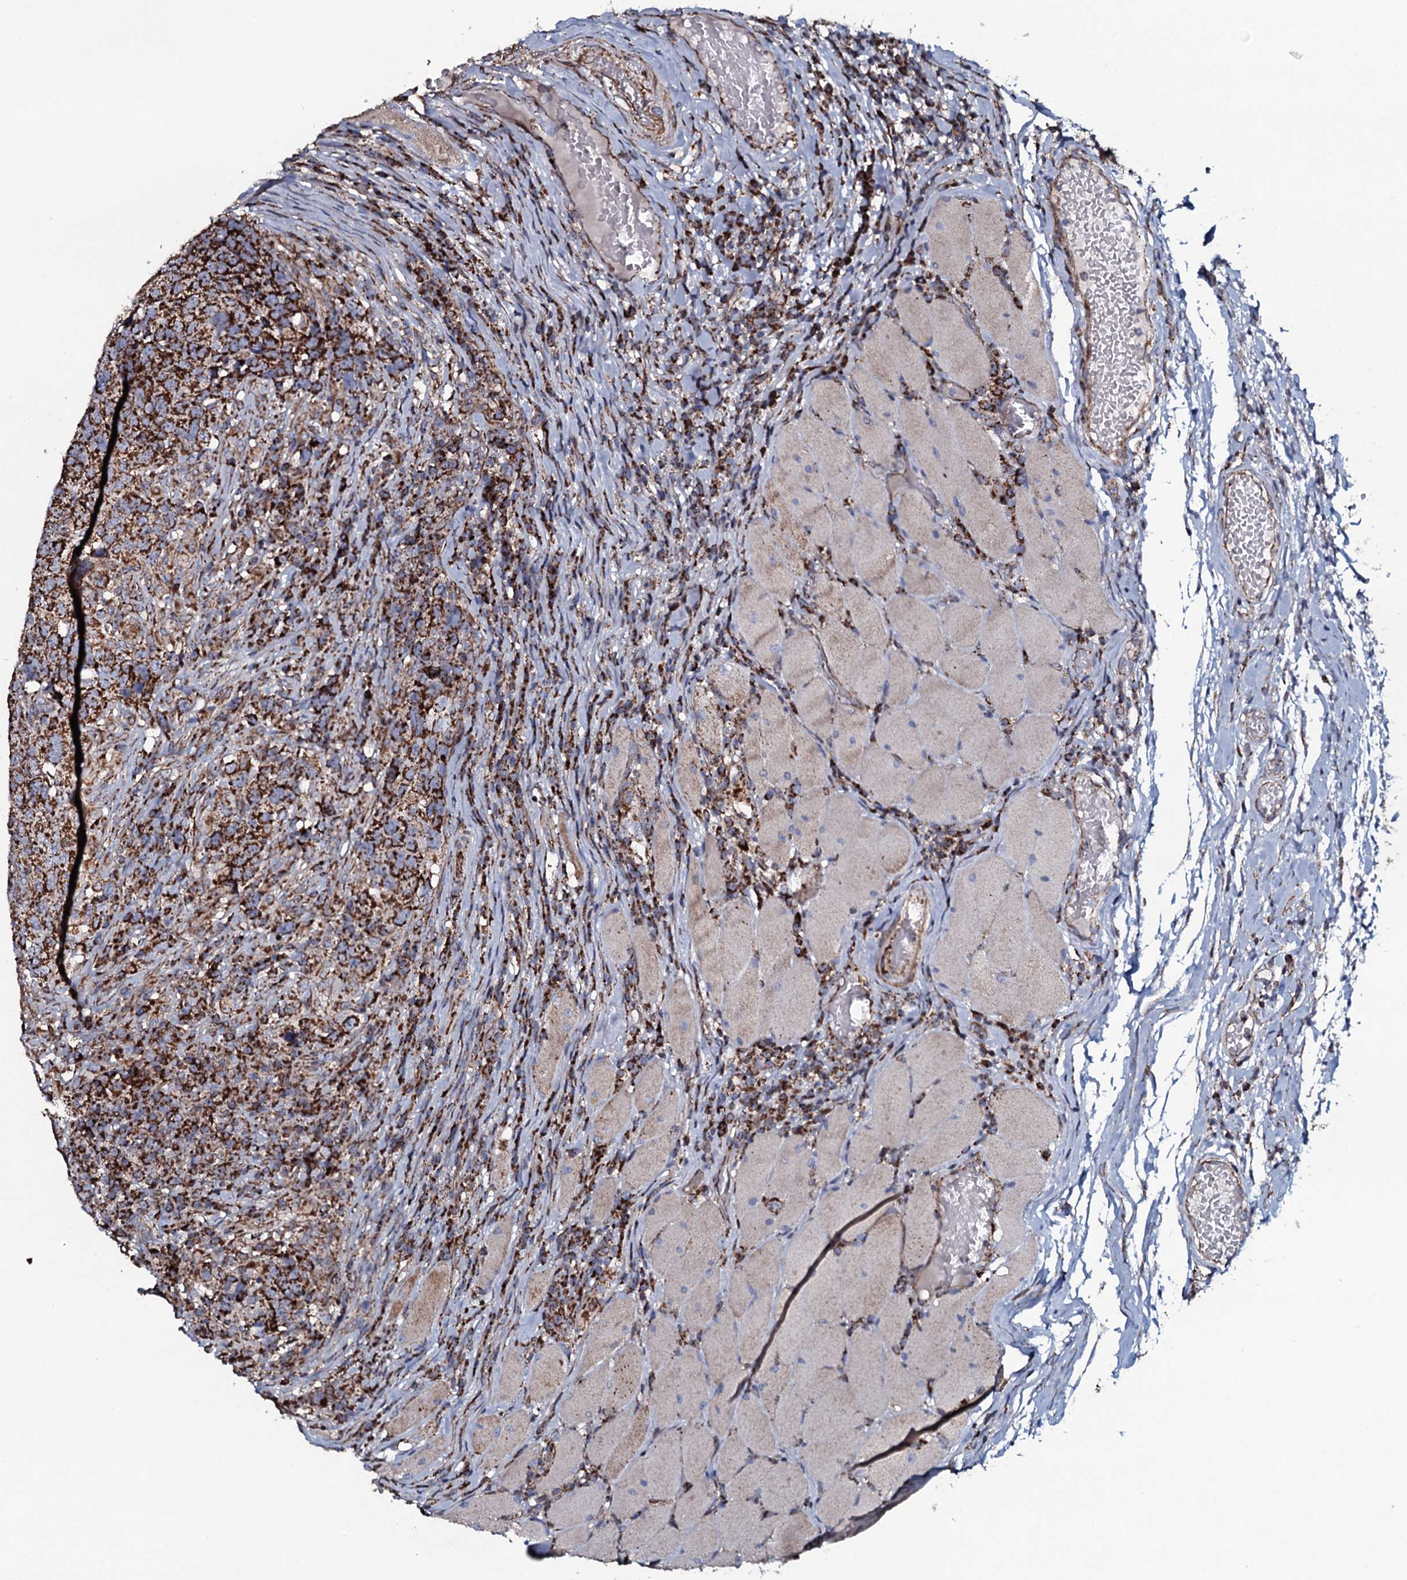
{"staining": {"intensity": "strong", "quantity": ">75%", "location": "cytoplasmic/membranous"}, "tissue": "head and neck cancer", "cell_type": "Tumor cells", "image_type": "cancer", "snomed": [{"axis": "morphology", "description": "Squamous cell carcinoma, NOS"}, {"axis": "topography", "description": "Head-Neck"}], "caption": "Immunohistochemistry (IHC) micrograph of head and neck cancer stained for a protein (brown), which demonstrates high levels of strong cytoplasmic/membranous positivity in approximately >75% of tumor cells.", "gene": "EVC2", "patient": {"sex": "male", "age": 66}}